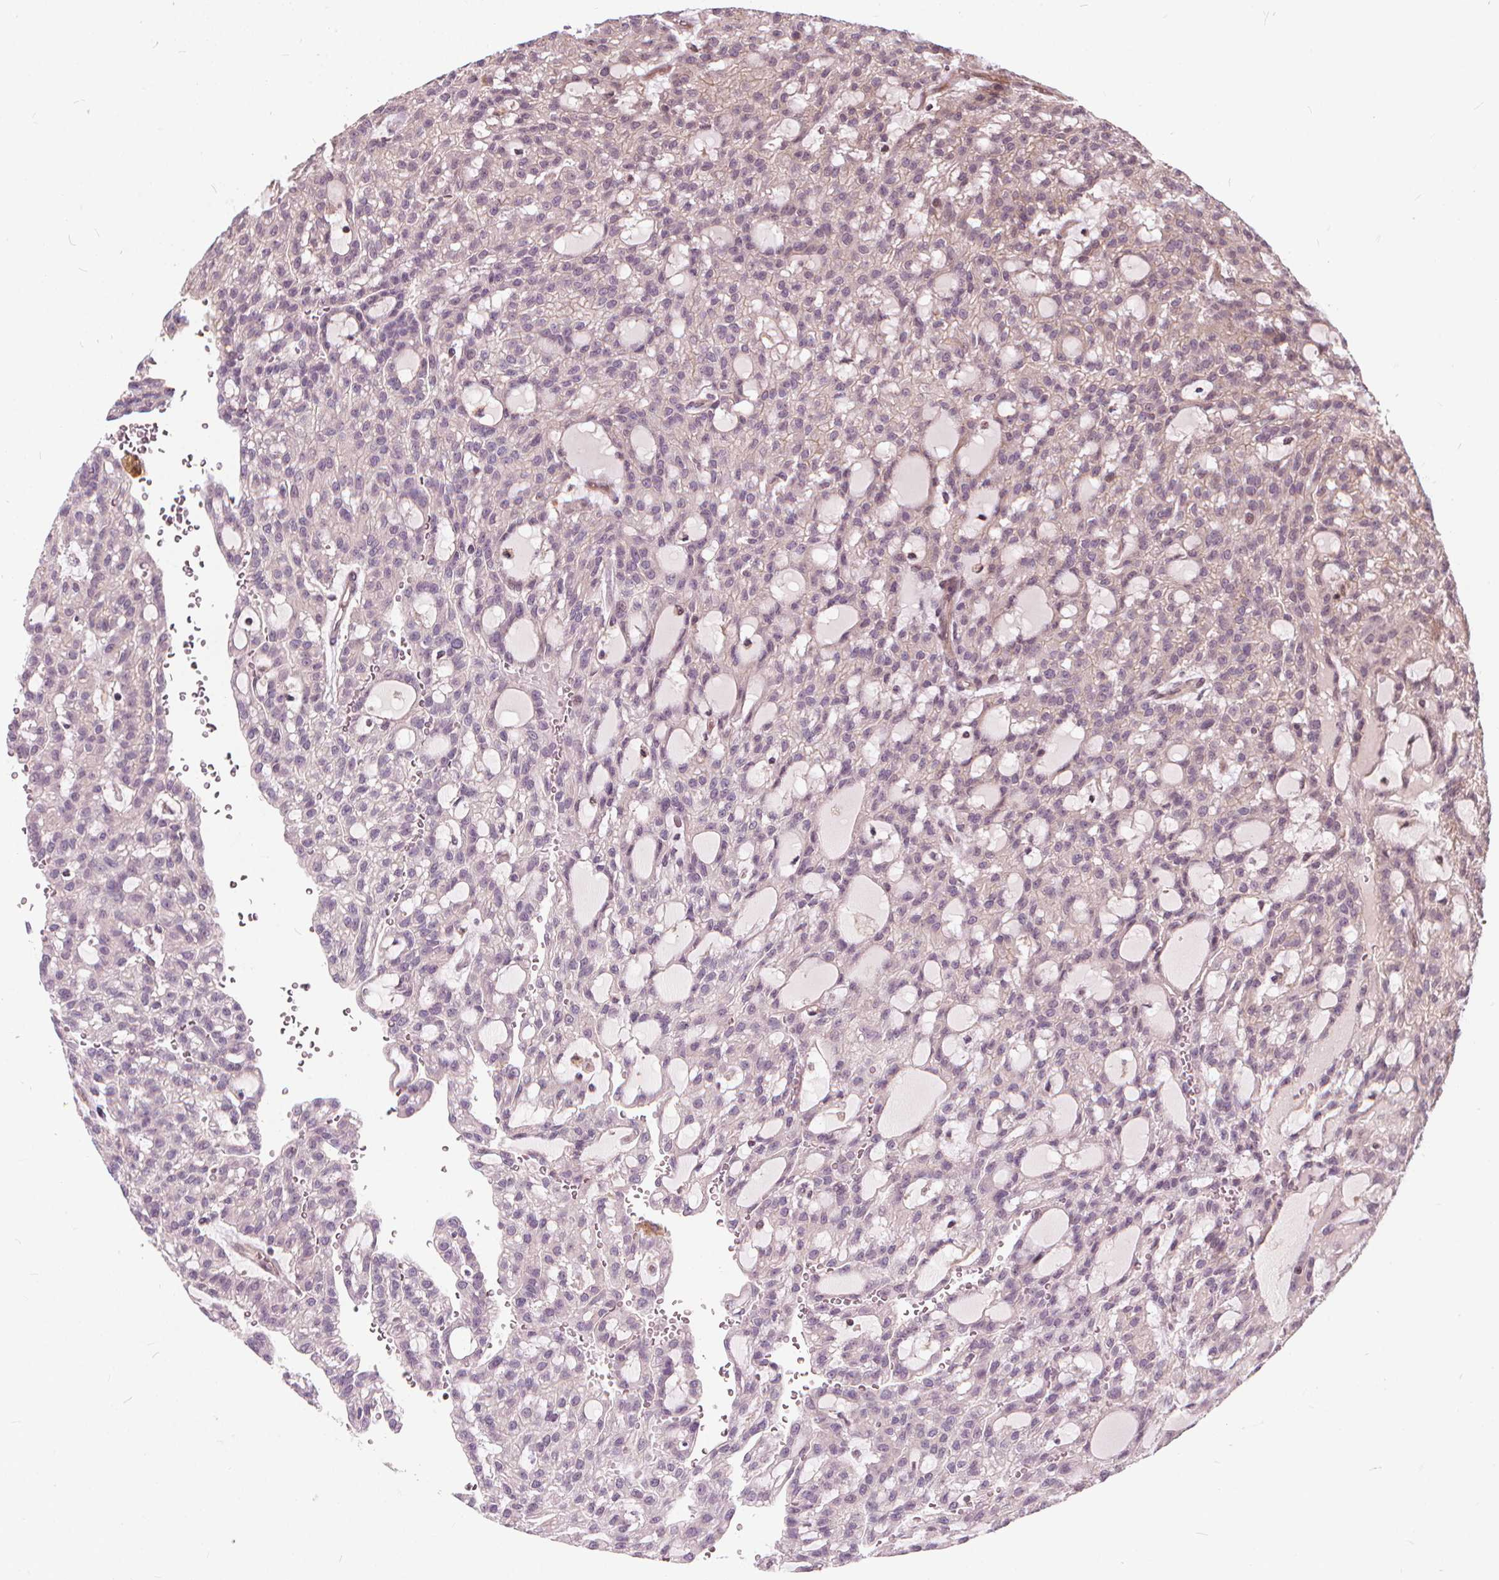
{"staining": {"intensity": "weak", "quantity": "25%-75%", "location": "cytoplasmic/membranous"}, "tissue": "renal cancer", "cell_type": "Tumor cells", "image_type": "cancer", "snomed": [{"axis": "morphology", "description": "Adenocarcinoma, NOS"}, {"axis": "topography", "description": "Kidney"}], "caption": "Immunohistochemical staining of adenocarcinoma (renal) shows weak cytoplasmic/membranous protein expression in about 25%-75% of tumor cells. (DAB (3,3'-diaminobenzidine) IHC with brightfield microscopy, high magnification).", "gene": "INPP5E", "patient": {"sex": "male", "age": 63}}